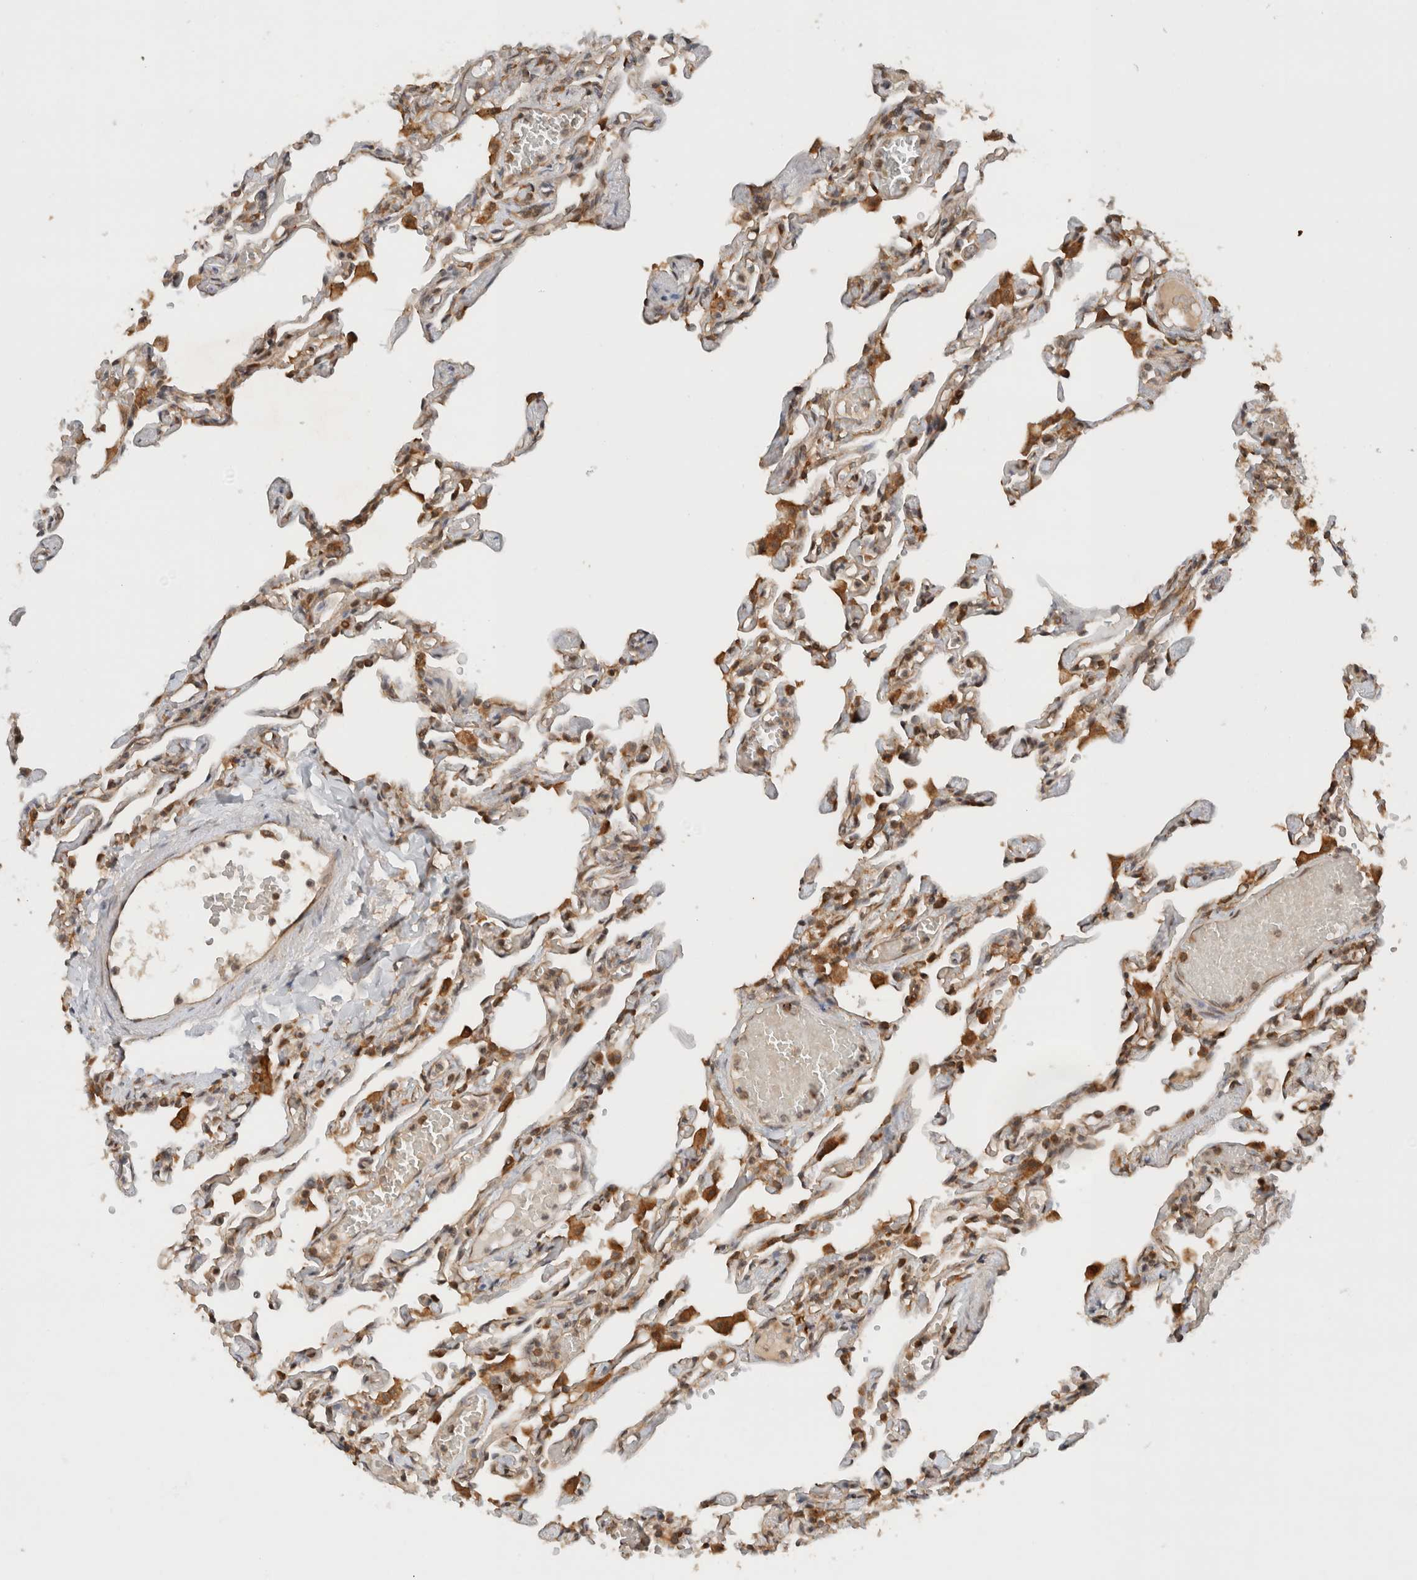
{"staining": {"intensity": "moderate", "quantity": "25%-75%", "location": "cytoplasmic/membranous"}, "tissue": "lung", "cell_type": "Alveolar cells", "image_type": "normal", "snomed": [{"axis": "morphology", "description": "Normal tissue, NOS"}, {"axis": "topography", "description": "Lung"}], "caption": "DAB immunohistochemical staining of normal lung exhibits moderate cytoplasmic/membranous protein positivity in about 25%-75% of alveolar cells.", "gene": "ARFGEF2", "patient": {"sex": "male", "age": 21}}